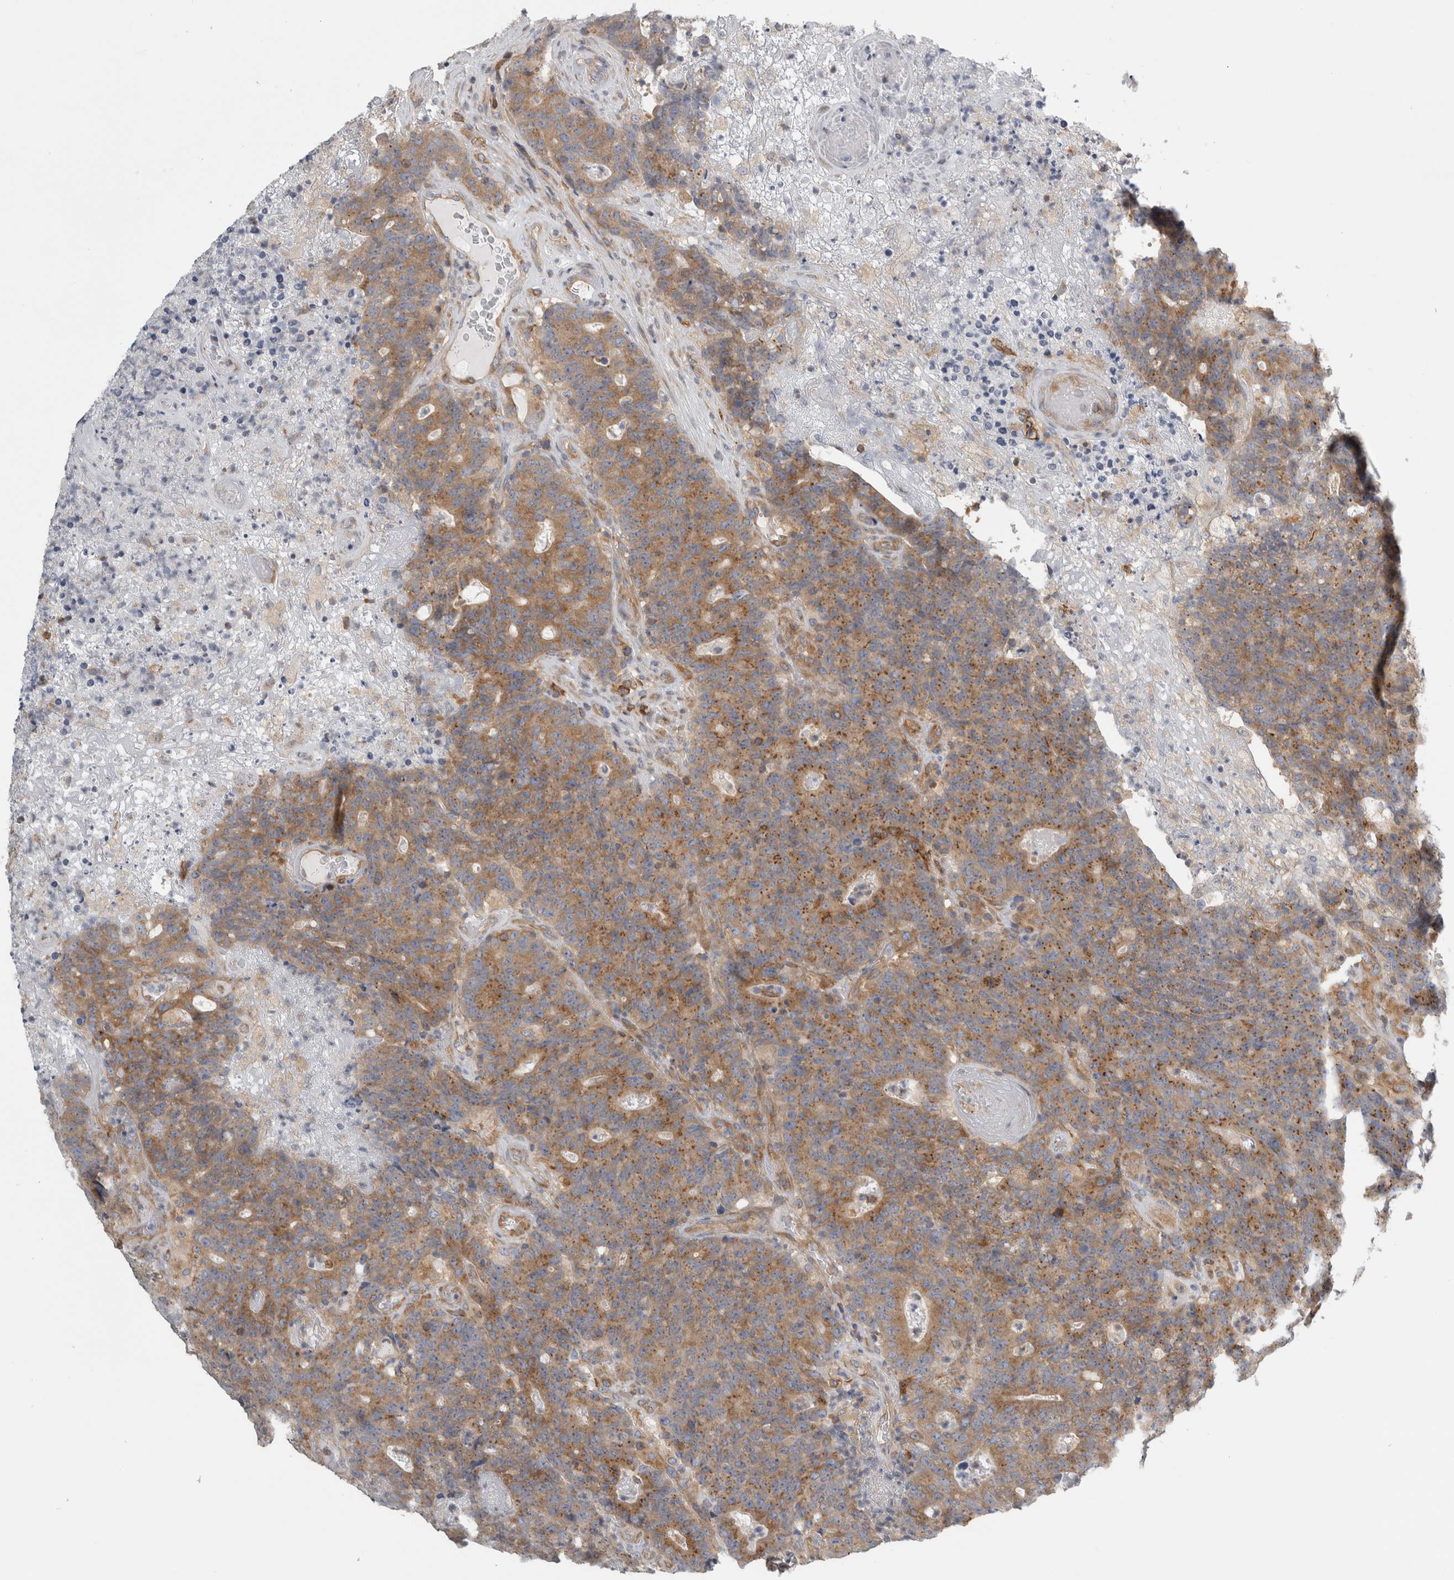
{"staining": {"intensity": "moderate", "quantity": ">75%", "location": "cytoplasmic/membranous"}, "tissue": "colorectal cancer", "cell_type": "Tumor cells", "image_type": "cancer", "snomed": [{"axis": "morphology", "description": "Normal tissue, NOS"}, {"axis": "morphology", "description": "Adenocarcinoma, NOS"}, {"axis": "topography", "description": "Colon"}], "caption": "IHC of adenocarcinoma (colorectal) shows medium levels of moderate cytoplasmic/membranous expression in about >75% of tumor cells.", "gene": "PEX6", "patient": {"sex": "female", "age": 75}}